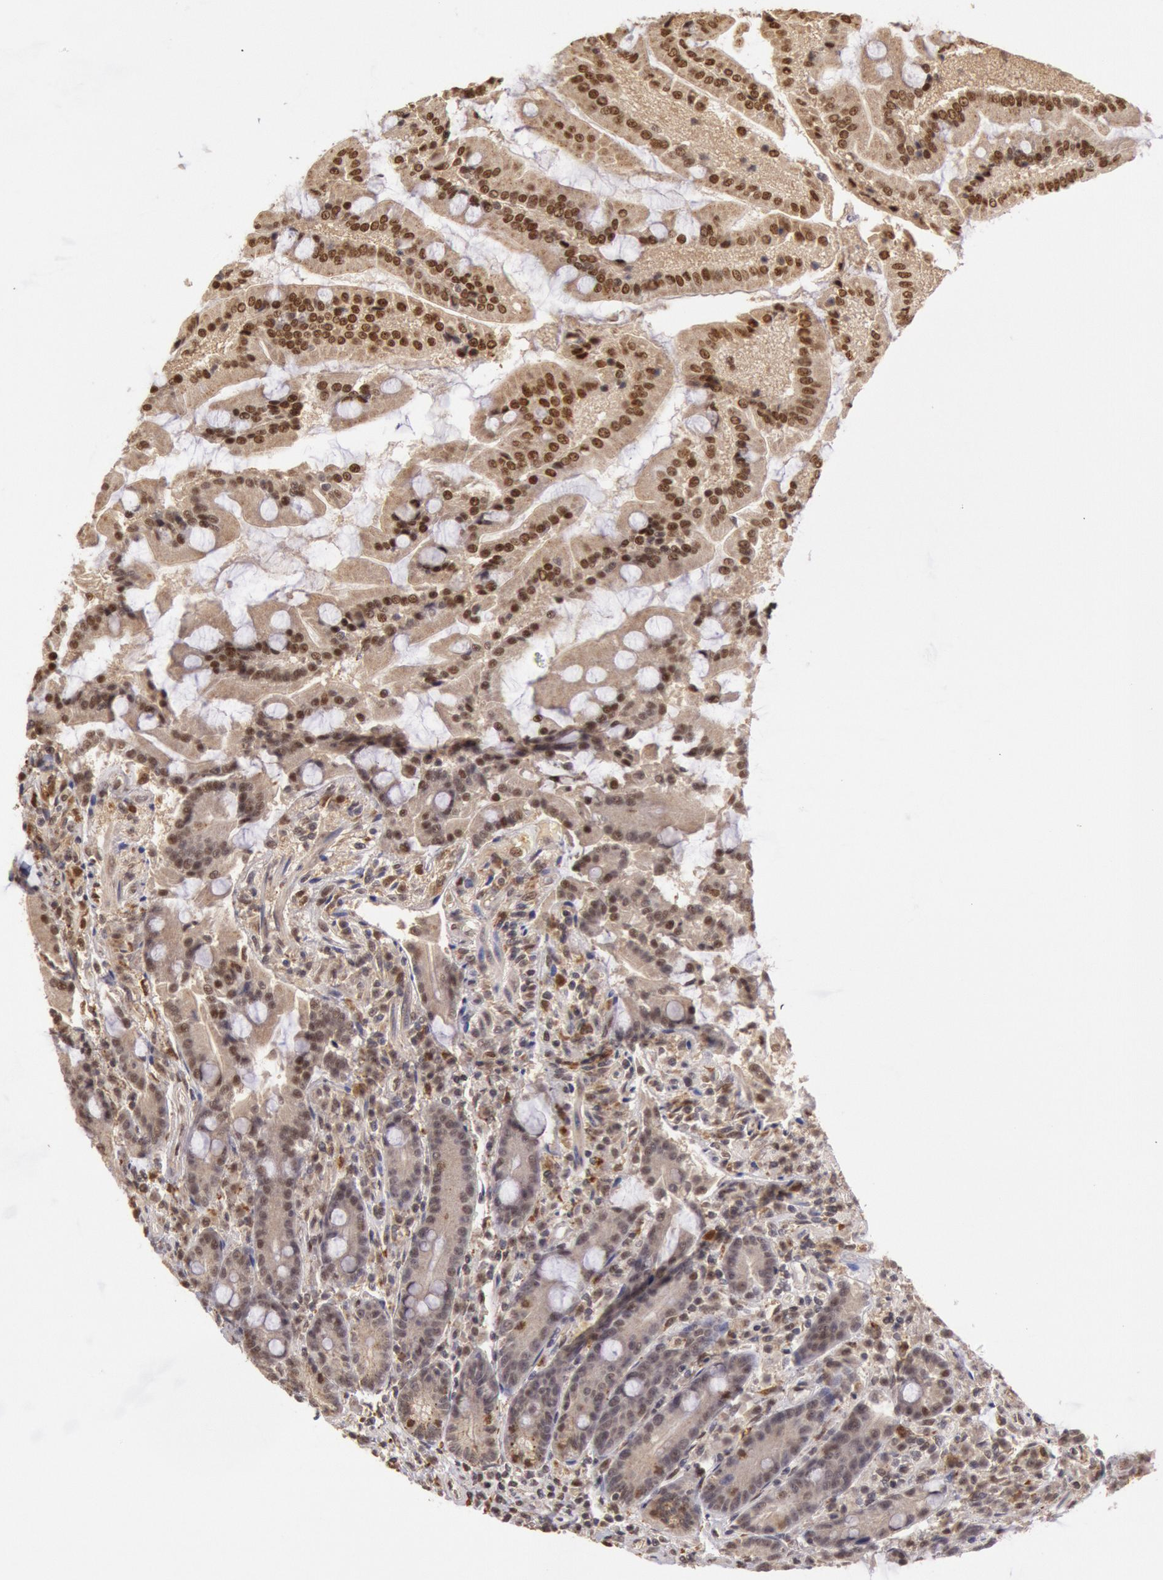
{"staining": {"intensity": "moderate", "quantity": "25%-75%", "location": "nuclear"}, "tissue": "duodenum", "cell_type": "Glandular cells", "image_type": "normal", "snomed": [{"axis": "morphology", "description": "Normal tissue, NOS"}, {"axis": "topography", "description": "Duodenum"}], "caption": "Glandular cells reveal moderate nuclear positivity in approximately 25%-75% of cells in unremarkable duodenum.", "gene": "LIG4", "patient": {"sex": "female", "age": 64}}